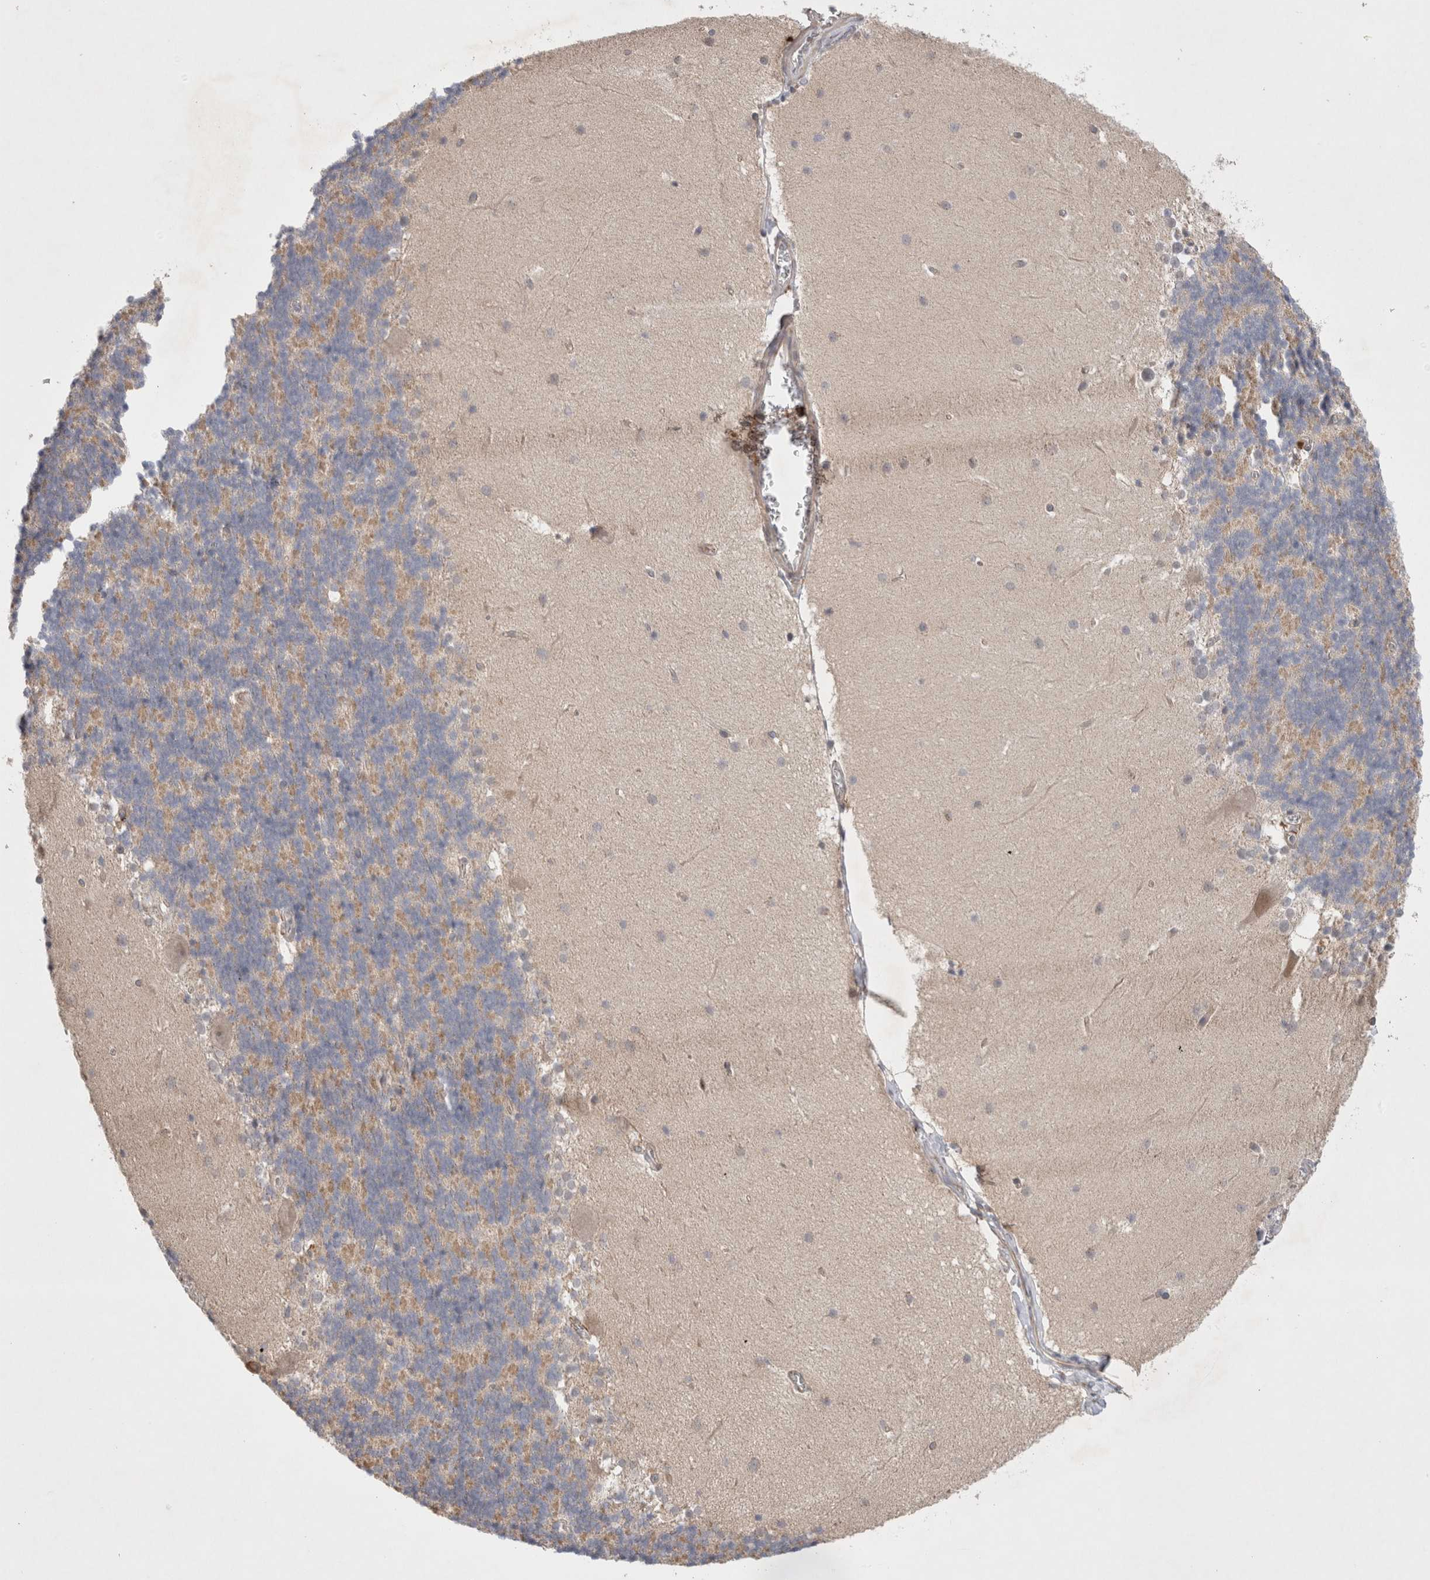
{"staining": {"intensity": "moderate", "quantity": ">75%", "location": "cytoplasmic/membranous"}, "tissue": "cerebellum", "cell_type": "Cells in granular layer", "image_type": "normal", "snomed": [{"axis": "morphology", "description": "Normal tissue, NOS"}, {"axis": "topography", "description": "Cerebellum"}], "caption": "IHC image of benign cerebellum: human cerebellum stained using IHC displays medium levels of moderate protein expression localized specifically in the cytoplasmic/membranous of cells in granular layer, appearing as a cytoplasmic/membranous brown color.", "gene": "GSDMB", "patient": {"sex": "female", "age": 19}}